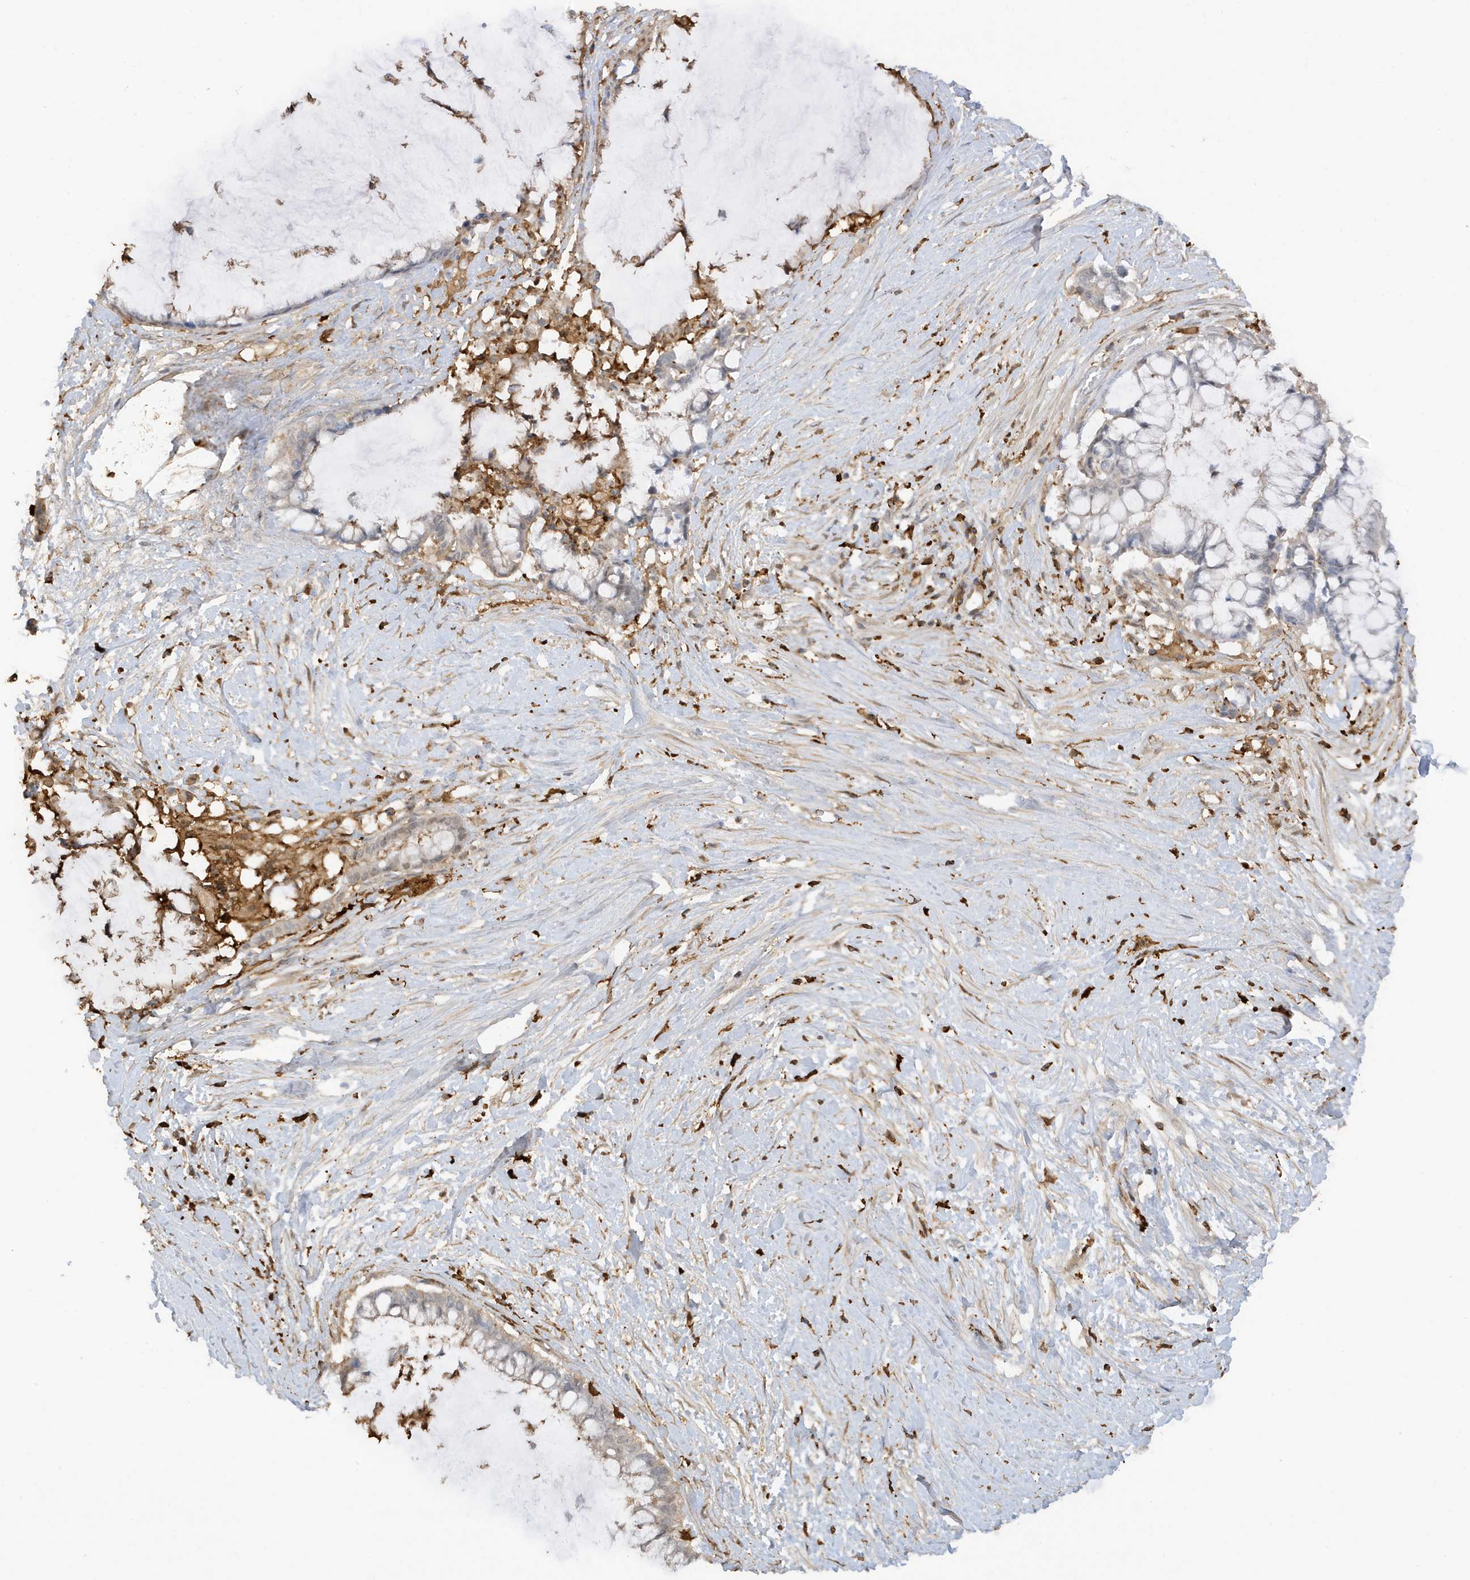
{"staining": {"intensity": "moderate", "quantity": "<25%", "location": "nuclear"}, "tissue": "pancreatic cancer", "cell_type": "Tumor cells", "image_type": "cancer", "snomed": [{"axis": "morphology", "description": "Adenocarcinoma, NOS"}, {"axis": "topography", "description": "Pancreas"}], "caption": "DAB immunohistochemical staining of pancreatic adenocarcinoma demonstrates moderate nuclear protein expression in approximately <25% of tumor cells.", "gene": "PHACTR2", "patient": {"sex": "male", "age": 41}}